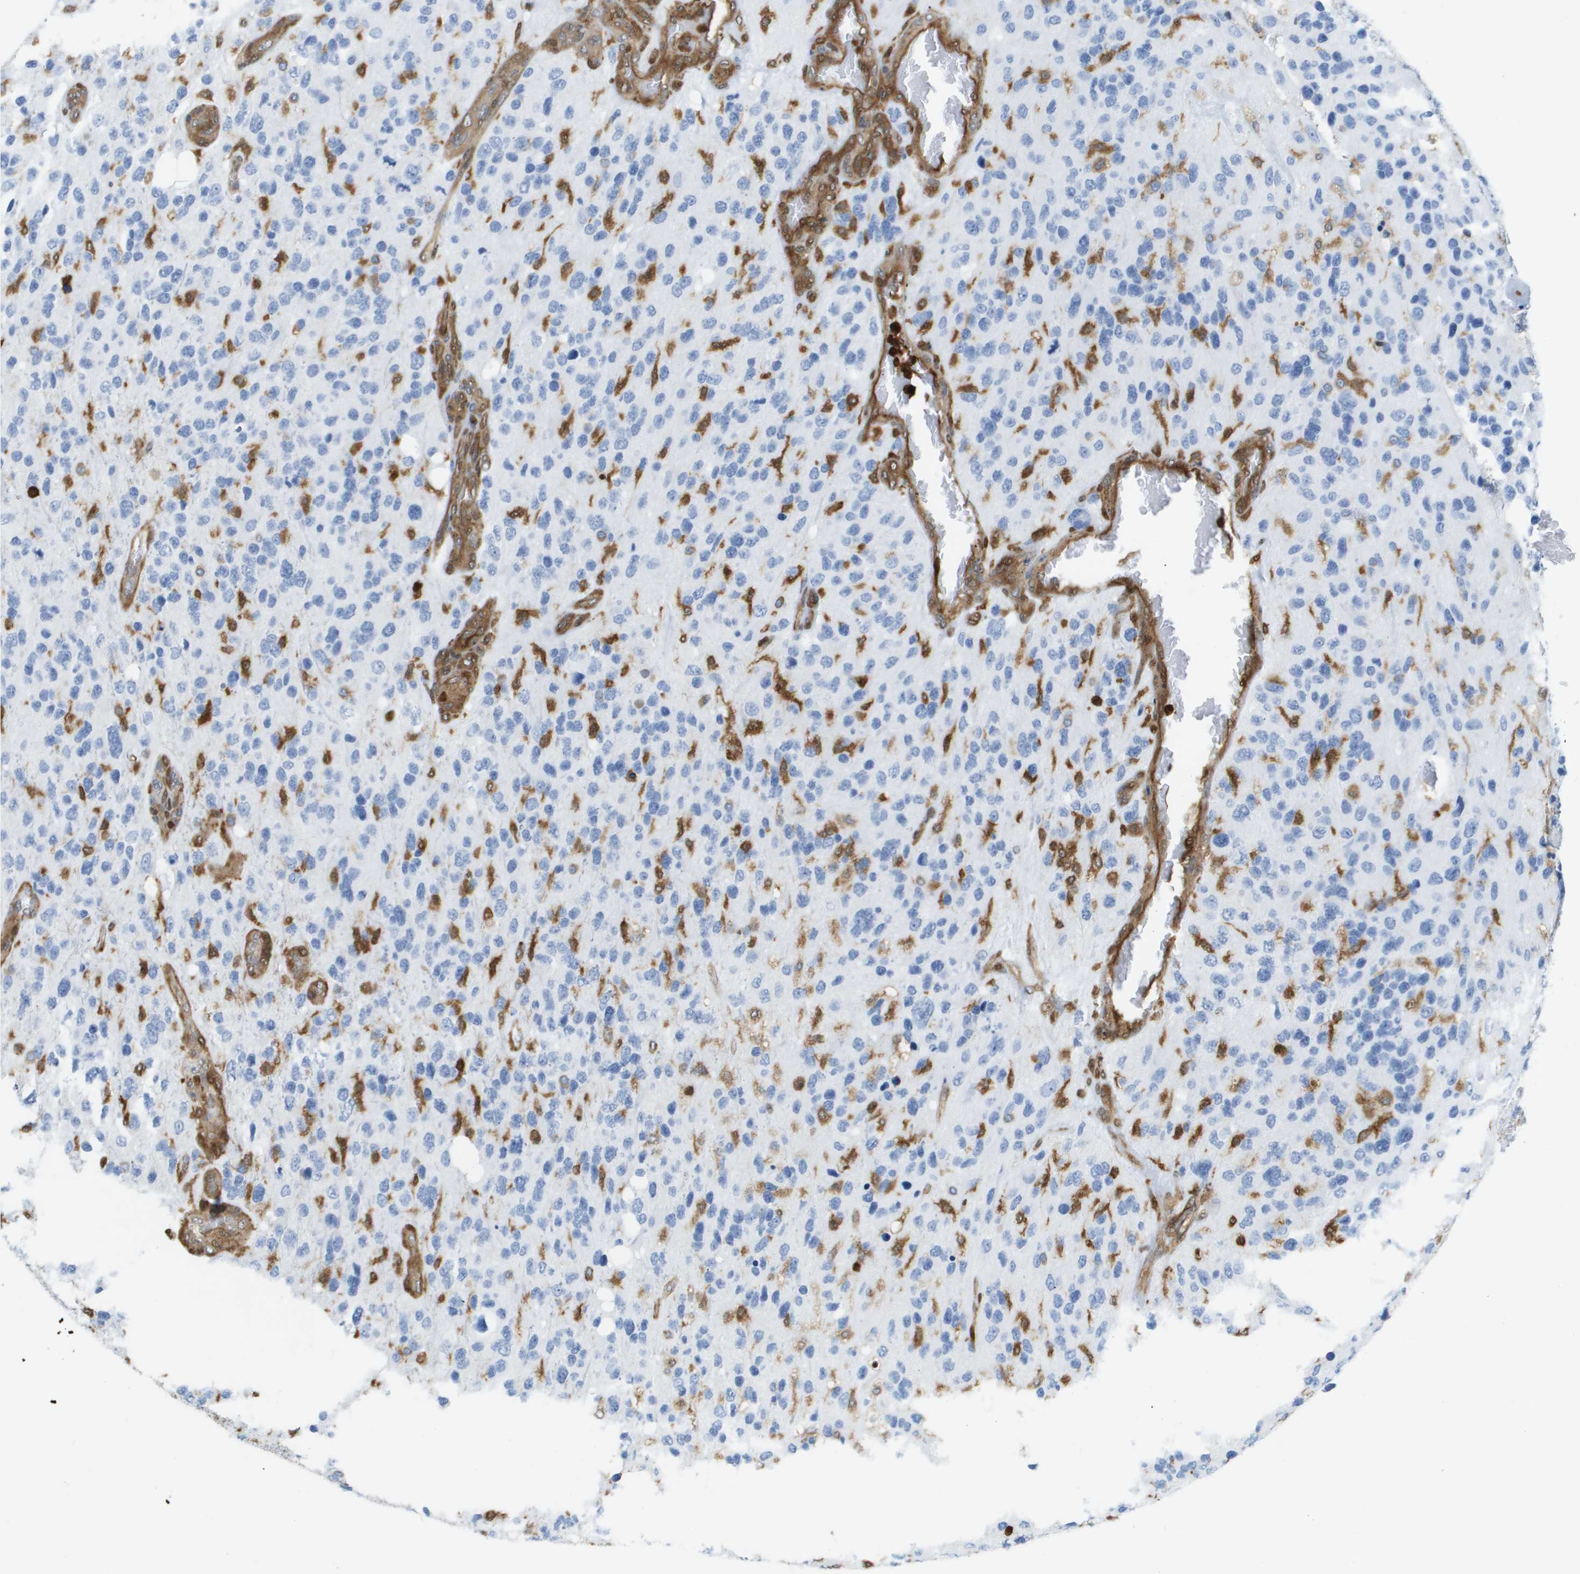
{"staining": {"intensity": "negative", "quantity": "none", "location": "none"}, "tissue": "glioma", "cell_type": "Tumor cells", "image_type": "cancer", "snomed": [{"axis": "morphology", "description": "Glioma, malignant, High grade"}, {"axis": "topography", "description": "Brain"}], "caption": "Immunohistochemical staining of human malignant glioma (high-grade) demonstrates no significant positivity in tumor cells.", "gene": "DOCK5", "patient": {"sex": "female", "age": 58}}